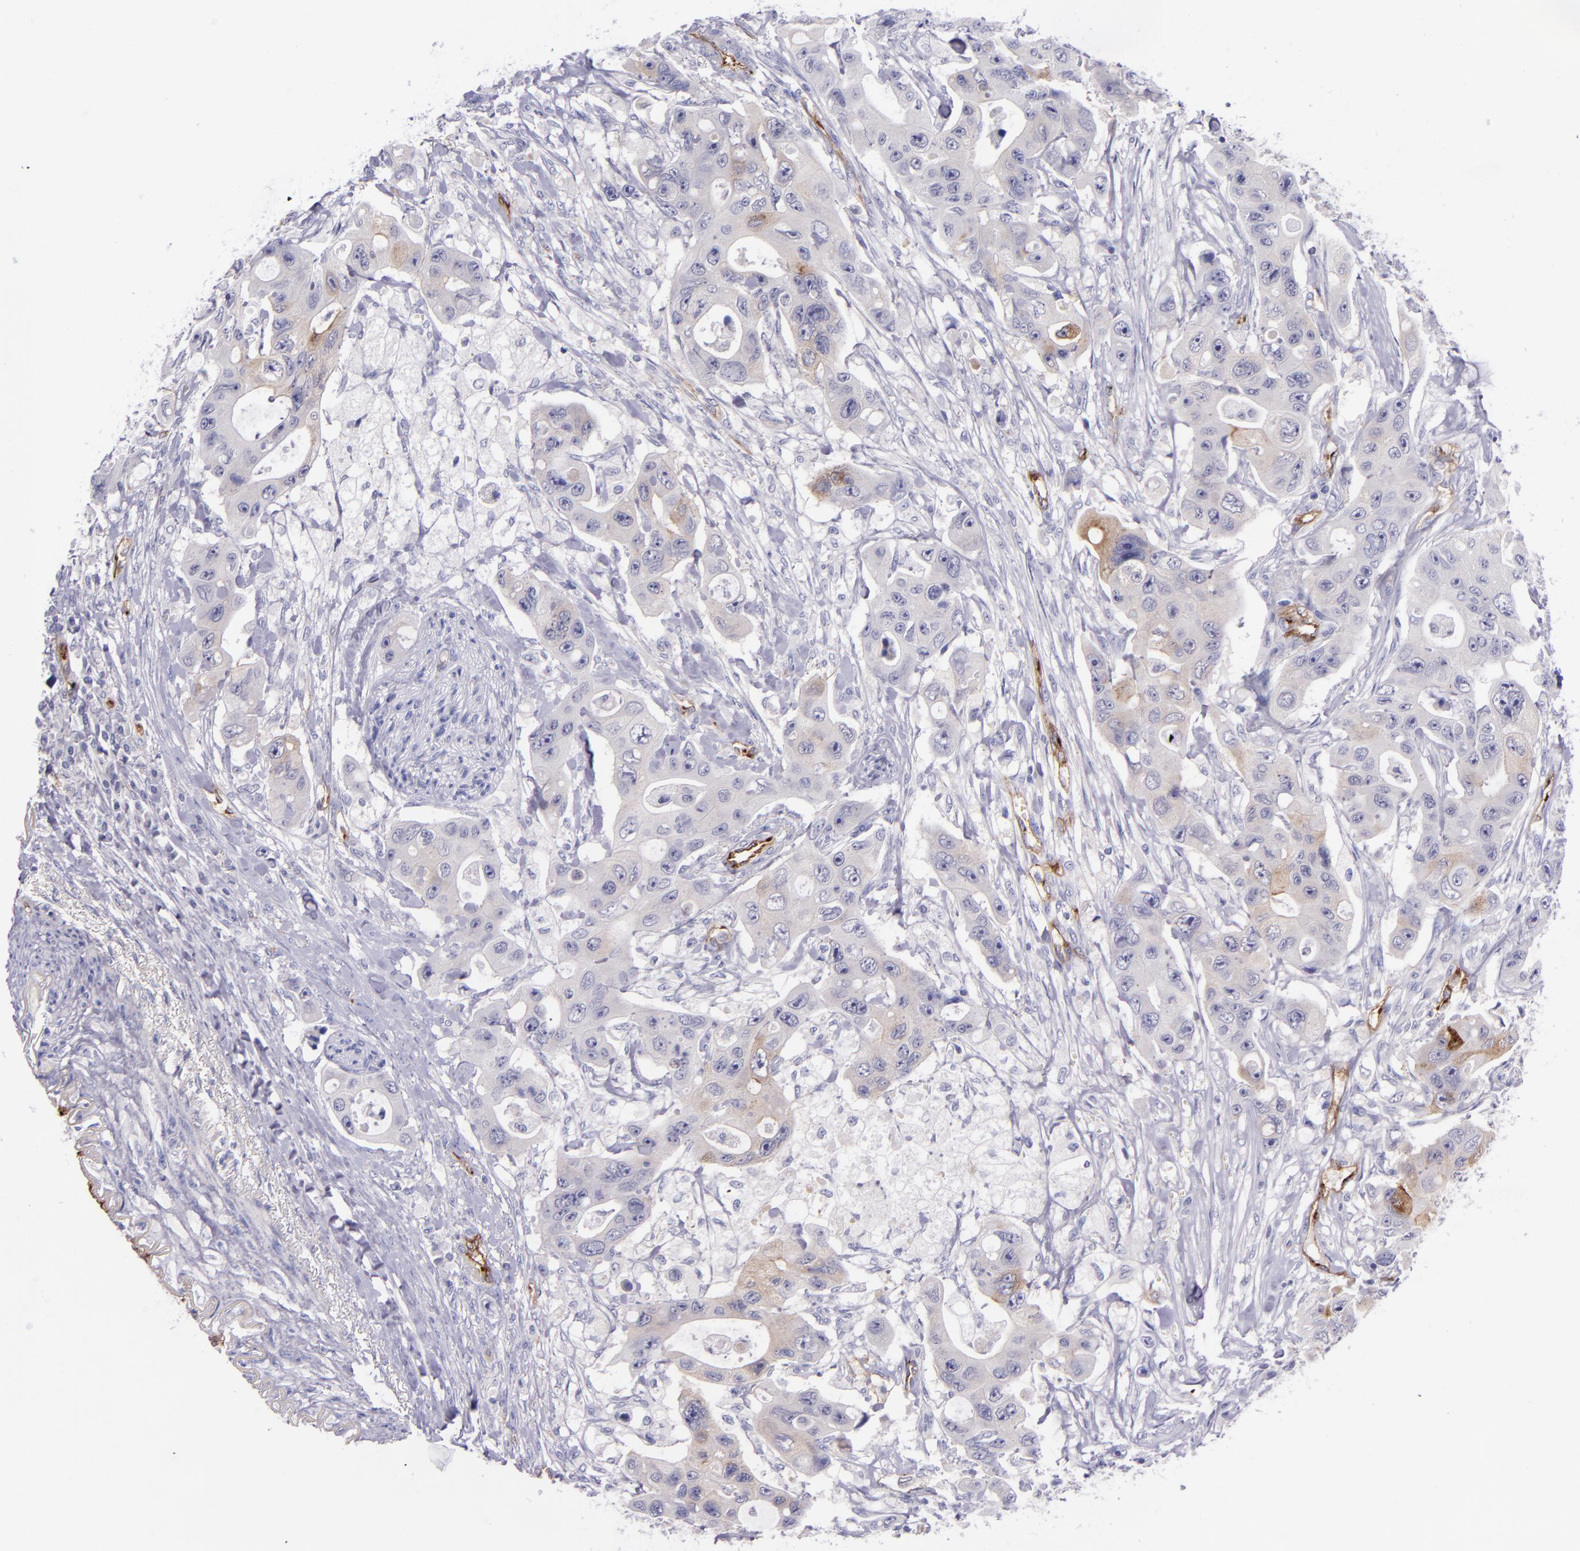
{"staining": {"intensity": "moderate", "quantity": "<25%", "location": "cytoplasmic/membranous"}, "tissue": "colorectal cancer", "cell_type": "Tumor cells", "image_type": "cancer", "snomed": [{"axis": "morphology", "description": "Adenocarcinoma, NOS"}, {"axis": "topography", "description": "Colon"}], "caption": "Tumor cells display low levels of moderate cytoplasmic/membranous positivity in about <25% of cells in human adenocarcinoma (colorectal). Nuclei are stained in blue.", "gene": "NOS3", "patient": {"sex": "female", "age": 46}}